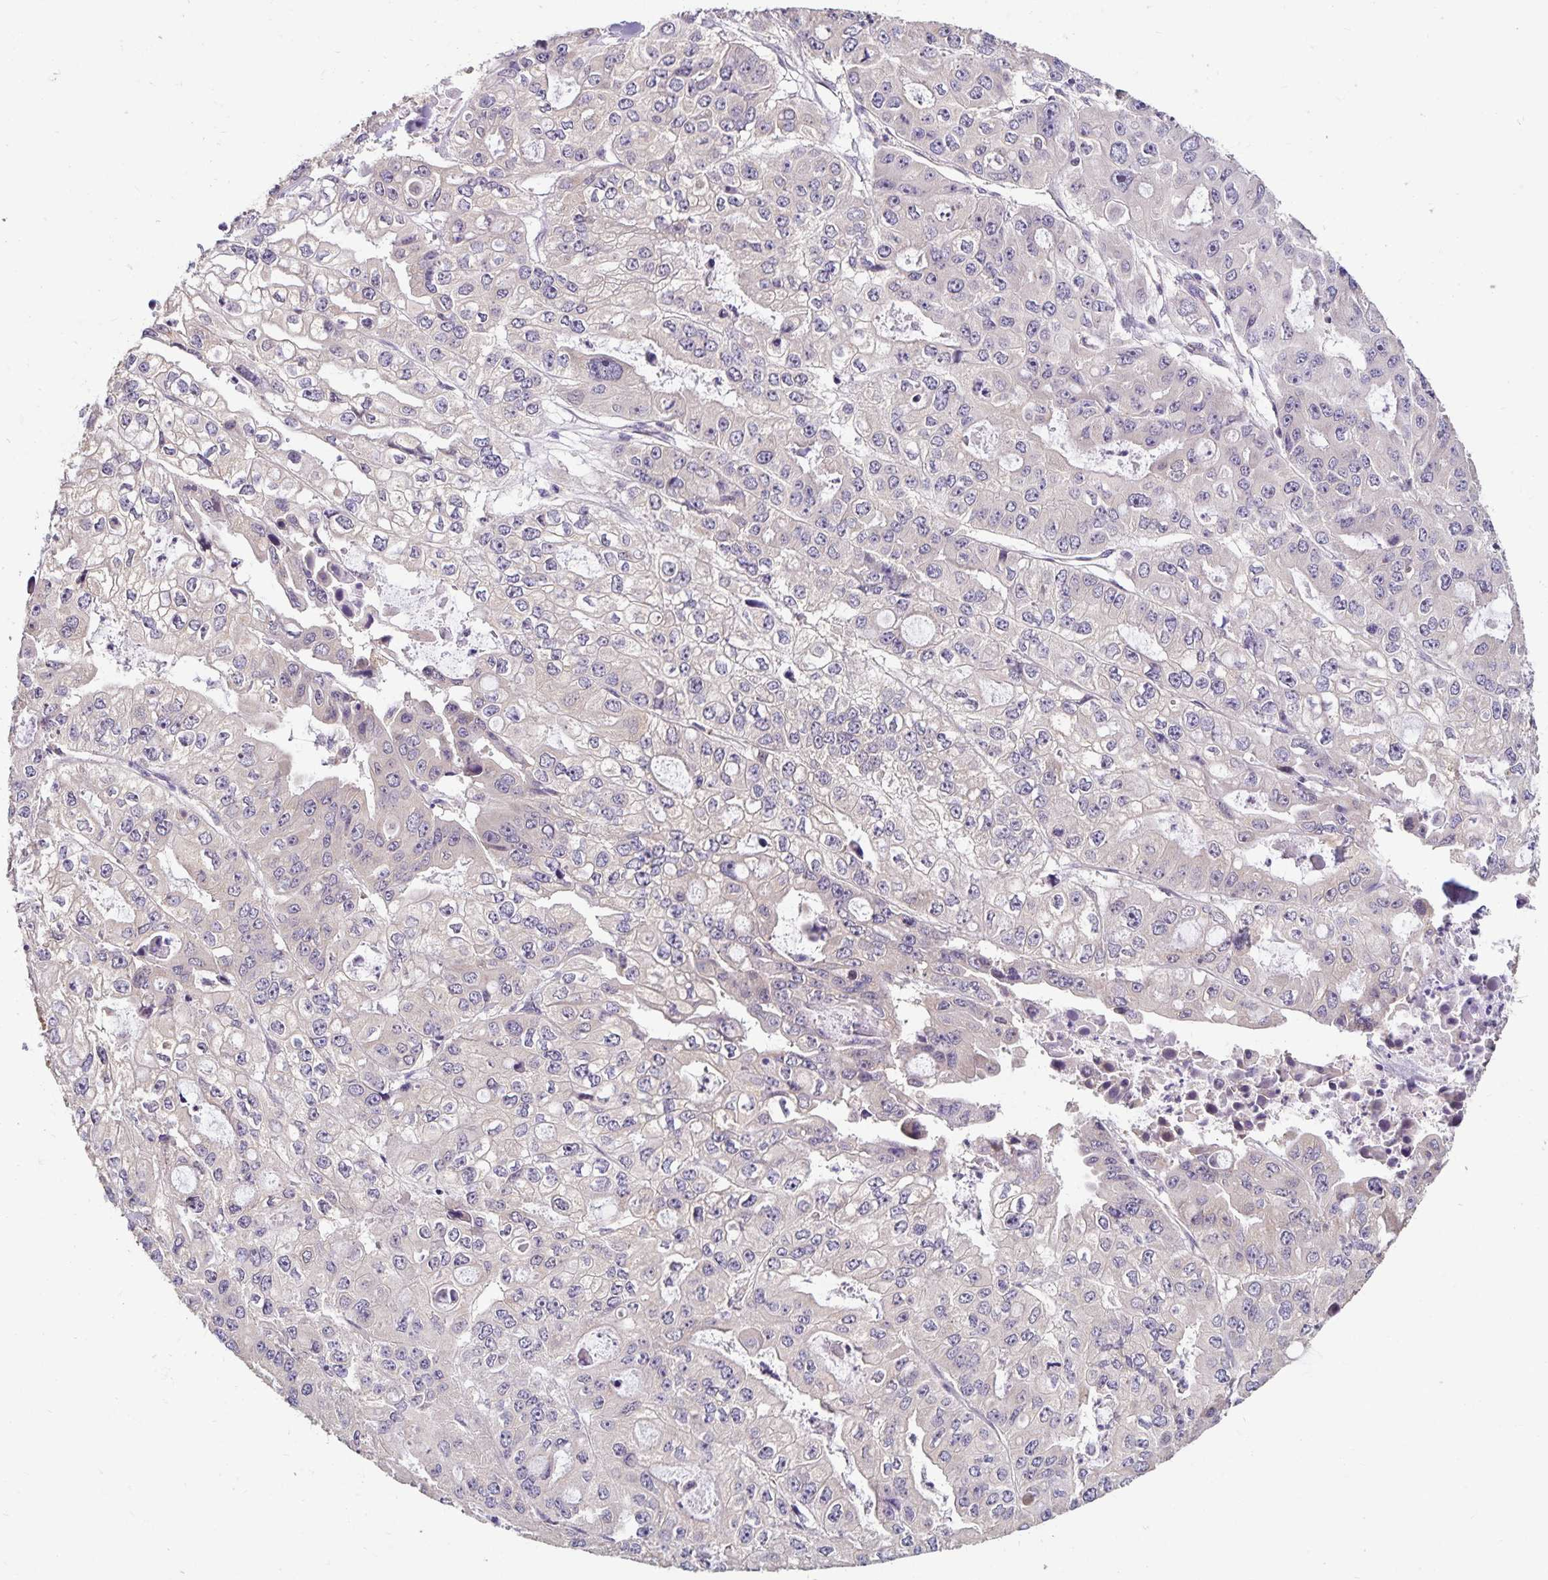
{"staining": {"intensity": "negative", "quantity": "none", "location": "none"}, "tissue": "ovarian cancer", "cell_type": "Tumor cells", "image_type": "cancer", "snomed": [{"axis": "morphology", "description": "Cystadenocarcinoma, serous, NOS"}, {"axis": "topography", "description": "Ovary"}], "caption": "There is no significant staining in tumor cells of ovarian cancer (serous cystadenocarcinoma).", "gene": "EMC10", "patient": {"sex": "female", "age": 56}}